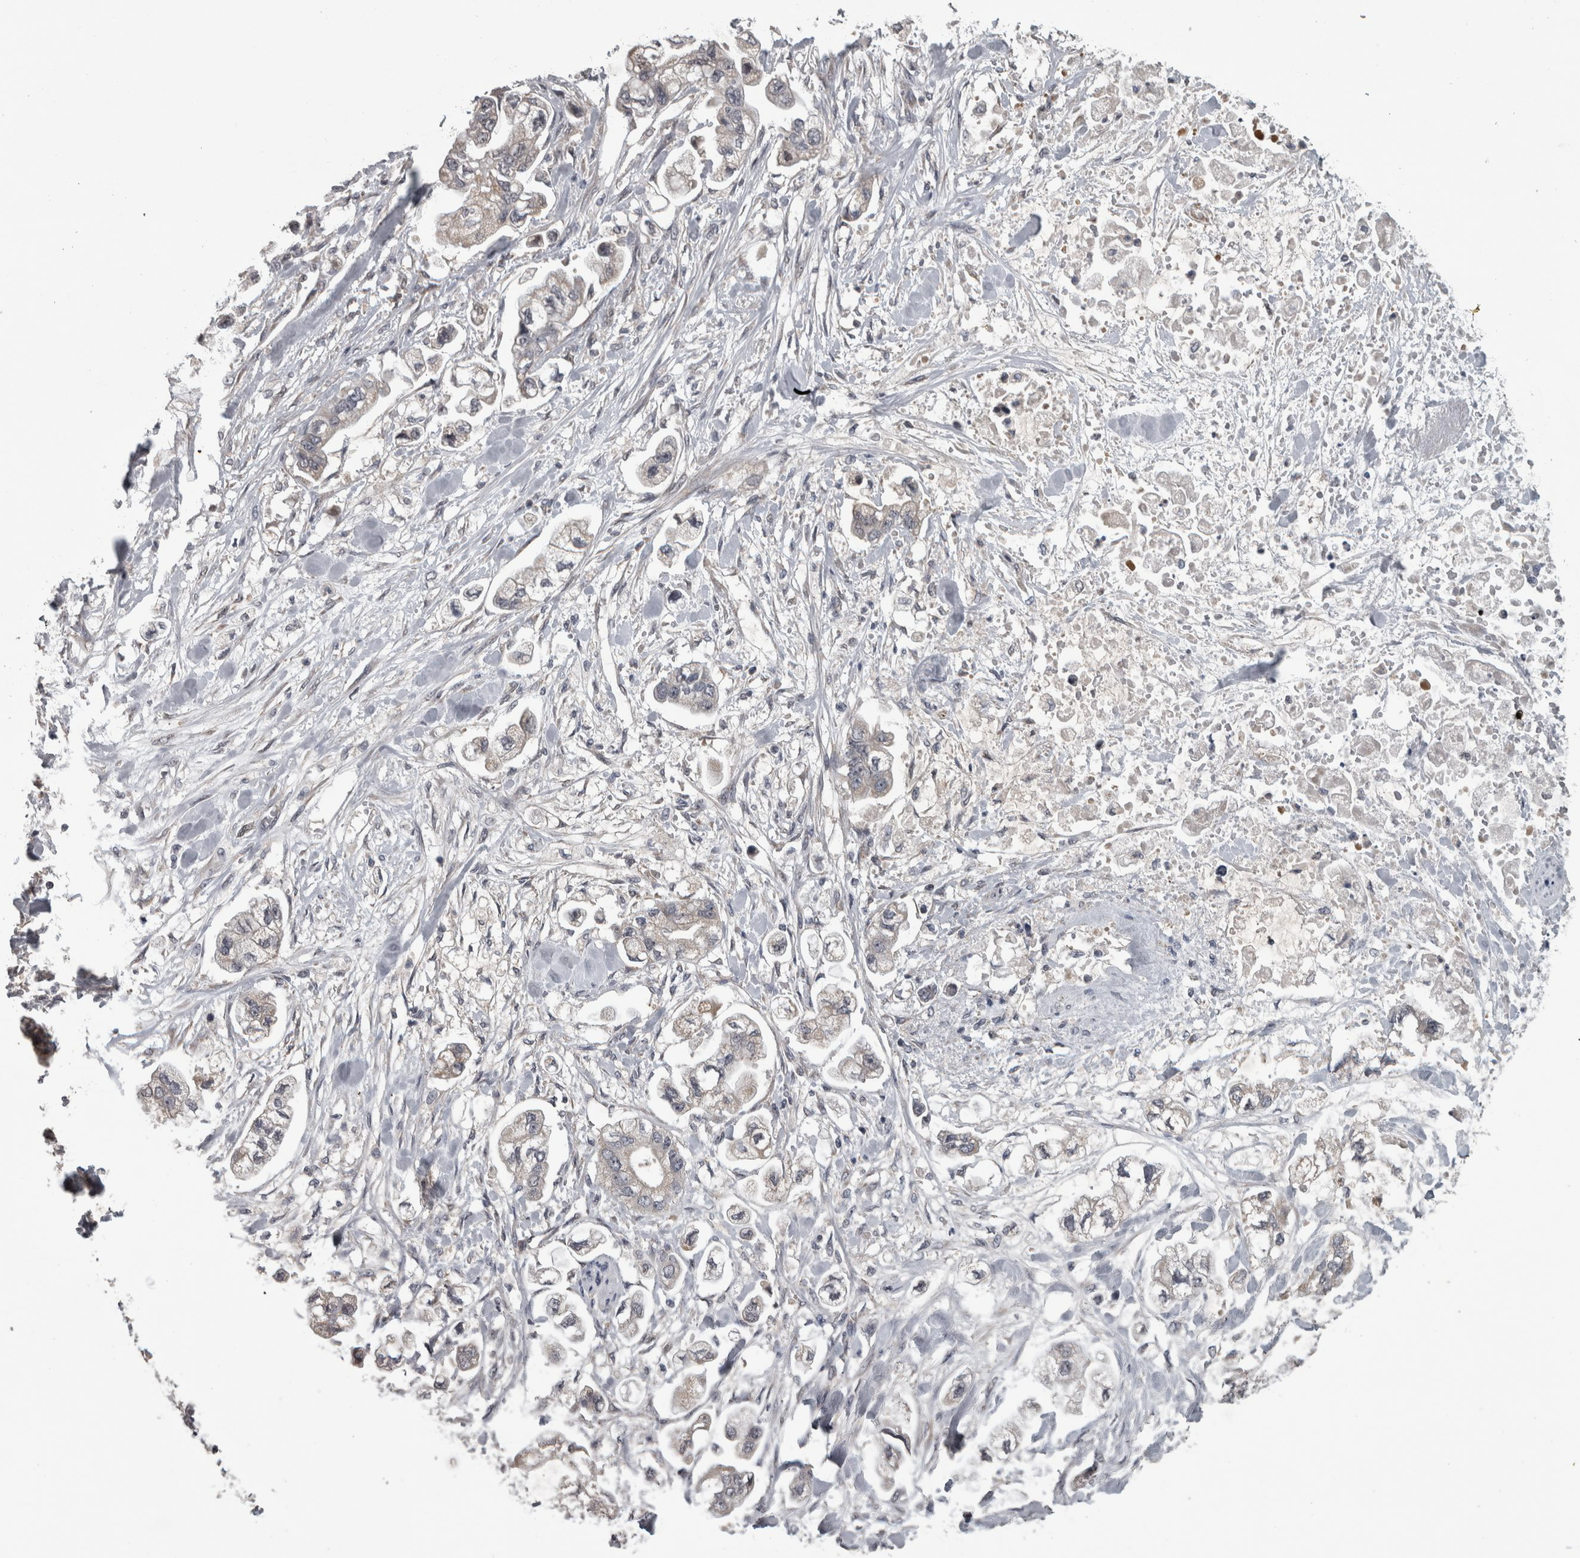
{"staining": {"intensity": "weak", "quantity": "25%-75%", "location": "cytoplasmic/membranous"}, "tissue": "stomach cancer", "cell_type": "Tumor cells", "image_type": "cancer", "snomed": [{"axis": "morphology", "description": "Normal tissue, NOS"}, {"axis": "morphology", "description": "Adenocarcinoma, NOS"}, {"axis": "topography", "description": "Stomach"}], "caption": "Stomach adenocarcinoma stained with a protein marker exhibits weak staining in tumor cells.", "gene": "DBT", "patient": {"sex": "male", "age": 62}}